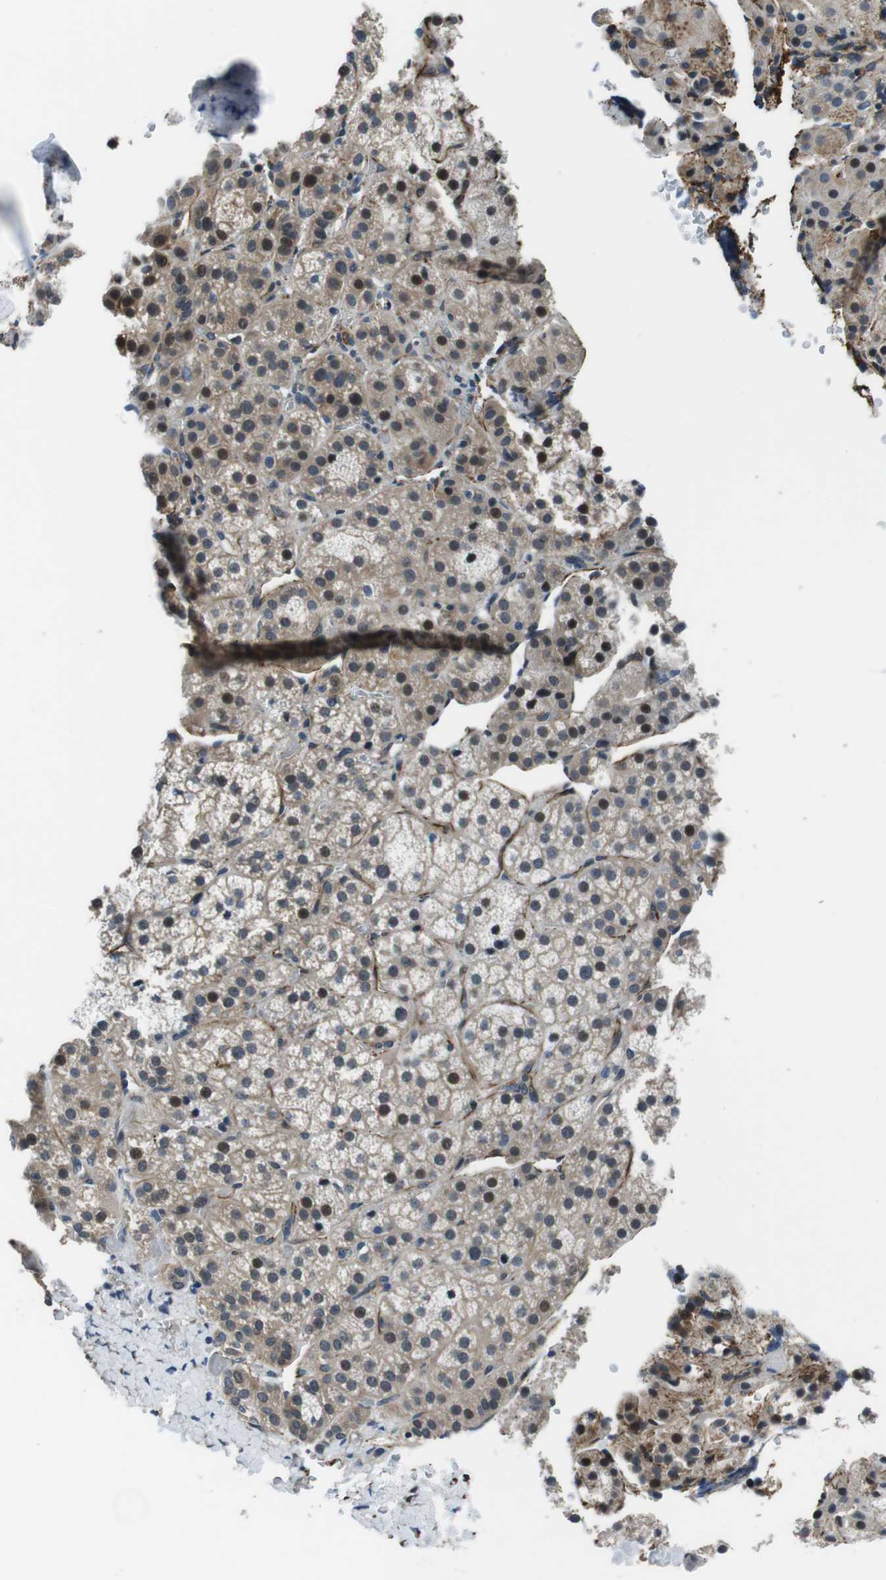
{"staining": {"intensity": "strong", "quantity": "<25%", "location": "nuclear"}, "tissue": "adrenal gland", "cell_type": "Glandular cells", "image_type": "normal", "snomed": [{"axis": "morphology", "description": "Normal tissue, NOS"}, {"axis": "topography", "description": "Adrenal gland"}], "caption": "Protein positivity by immunohistochemistry (IHC) exhibits strong nuclear expression in about <25% of glandular cells in unremarkable adrenal gland. The staining was performed using DAB to visualize the protein expression in brown, while the nuclei were stained in blue with hematoxylin (Magnification: 20x).", "gene": "LRRC49", "patient": {"sex": "female", "age": 57}}